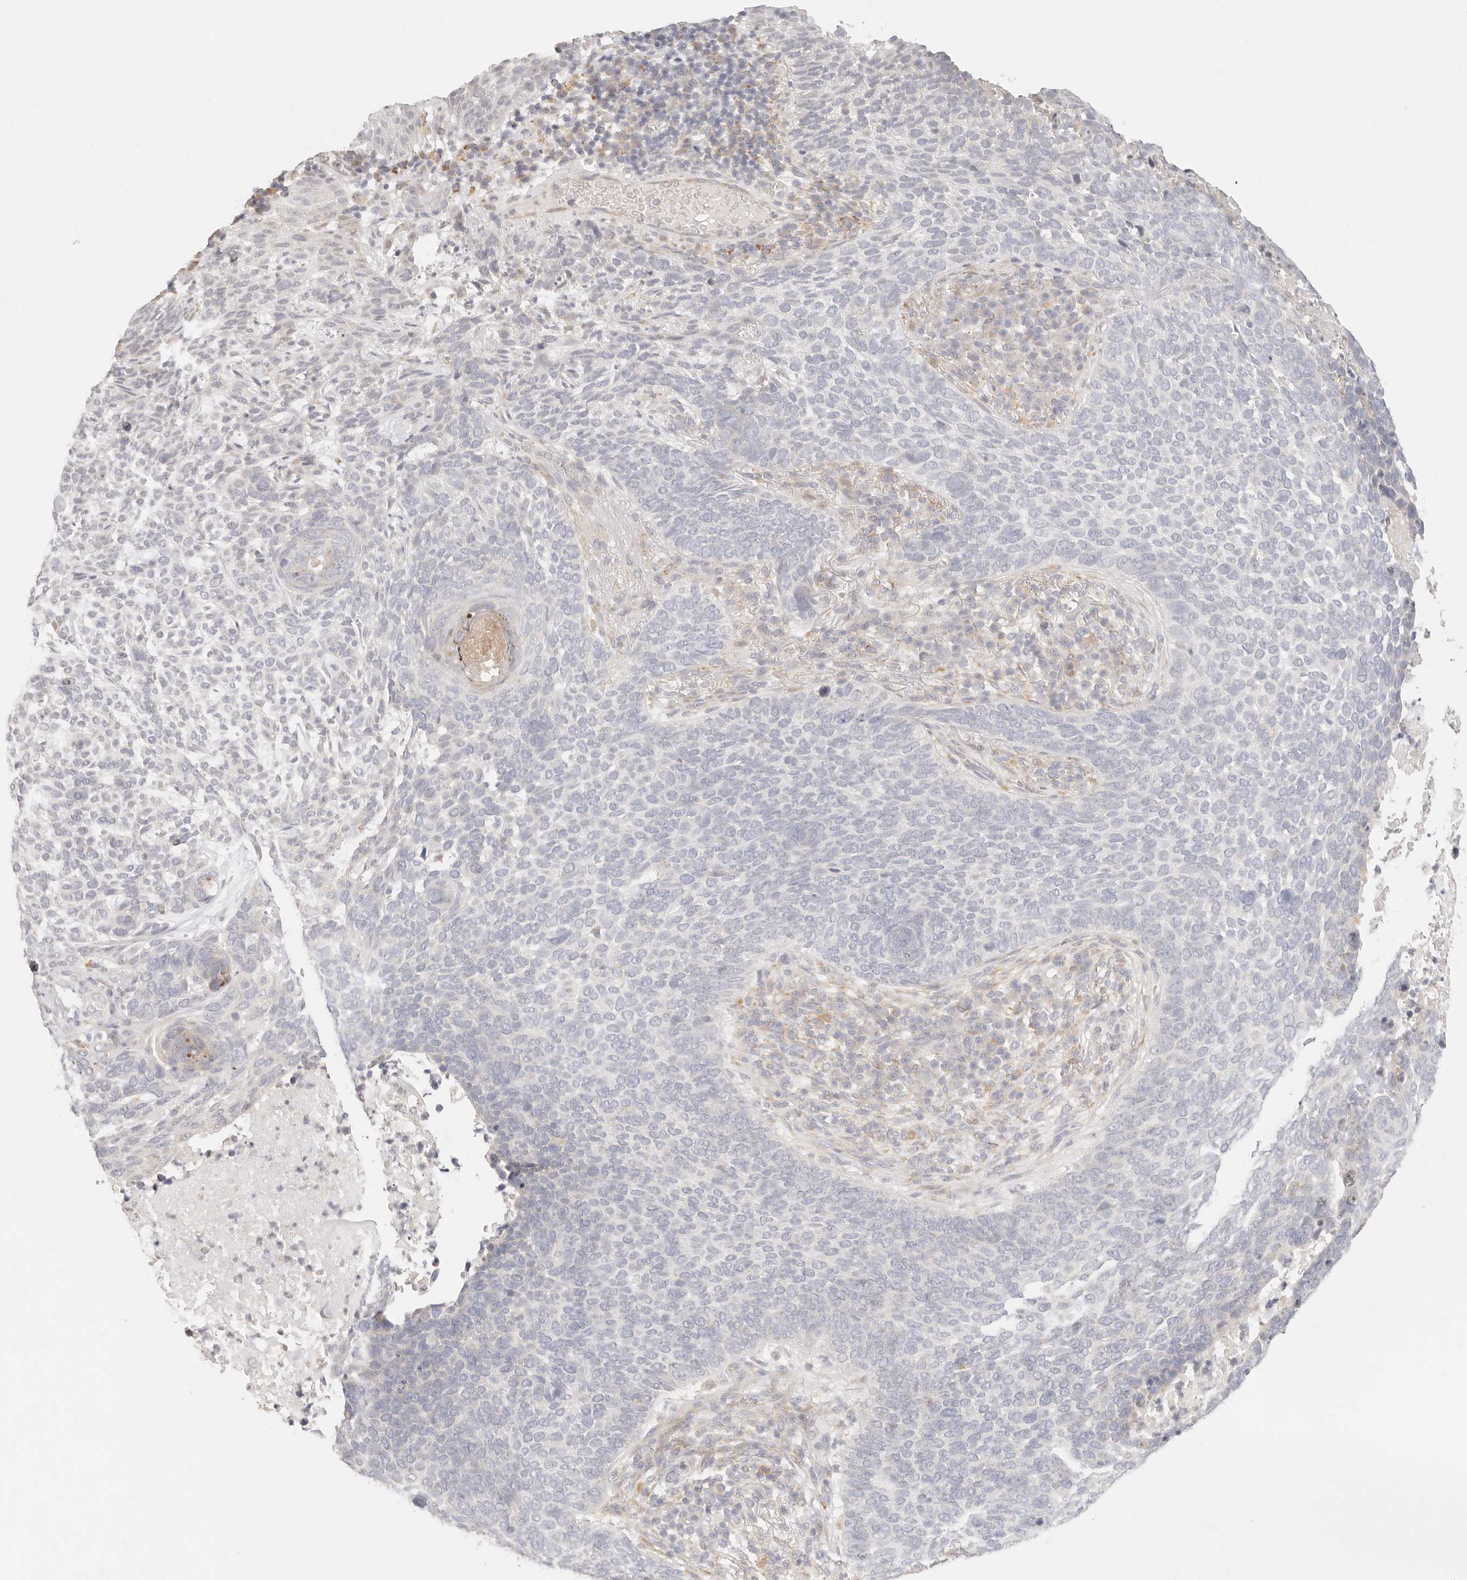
{"staining": {"intensity": "negative", "quantity": "none", "location": "none"}, "tissue": "skin cancer", "cell_type": "Tumor cells", "image_type": "cancer", "snomed": [{"axis": "morphology", "description": "Basal cell carcinoma"}, {"axis": "topography", "description": "Skin"}], "caption": "IHC photomicrograph of neoplastic tissue: human skin basal cell carcinoma stained with DAB displays no significant protein positivity in tumor cells.", "gene": "GPR156", "patient": {"sex": "female", "age": 64}}